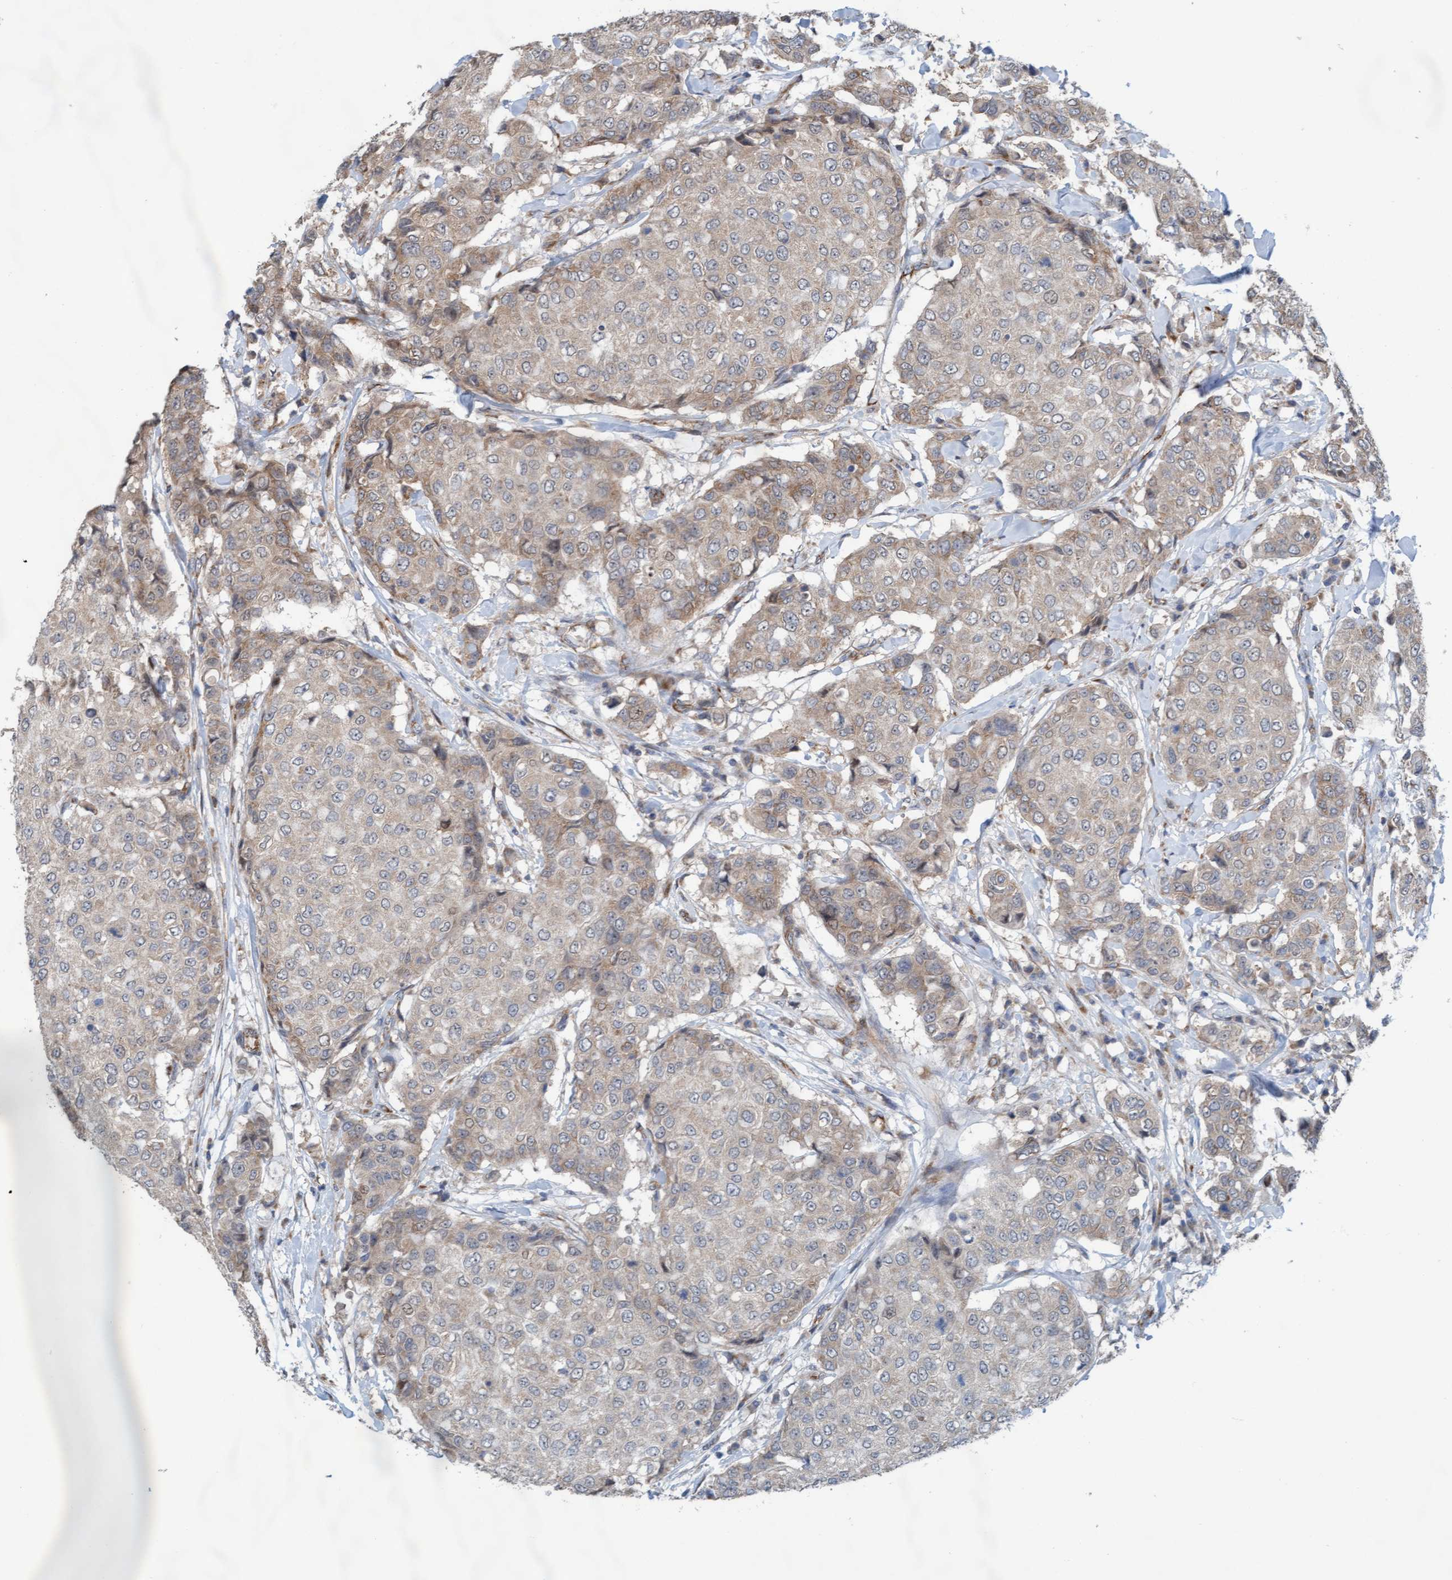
{"staining": {"intensity": "weak", "quantity": "25%-75%", "location": "cytoplasmic/membranous"}, "tissue": "breast cancer", "cell_type": "Tumor cells", "image_type": "cancer", "snomed": [{"axis": "morphology", "description": "Duct carcinoma"}, {"axis": "topography", "description": "Breast"}], "caption": "Breast cancer (infiltrating ductal carcinoma) stained with a brown dye demonstrates weak cytoplasmic/membranous positive positivity in approximately 25%-75% of tumor cells.", "gene": "ZNF566", "patient": {"sex": "female", "age": 27}}